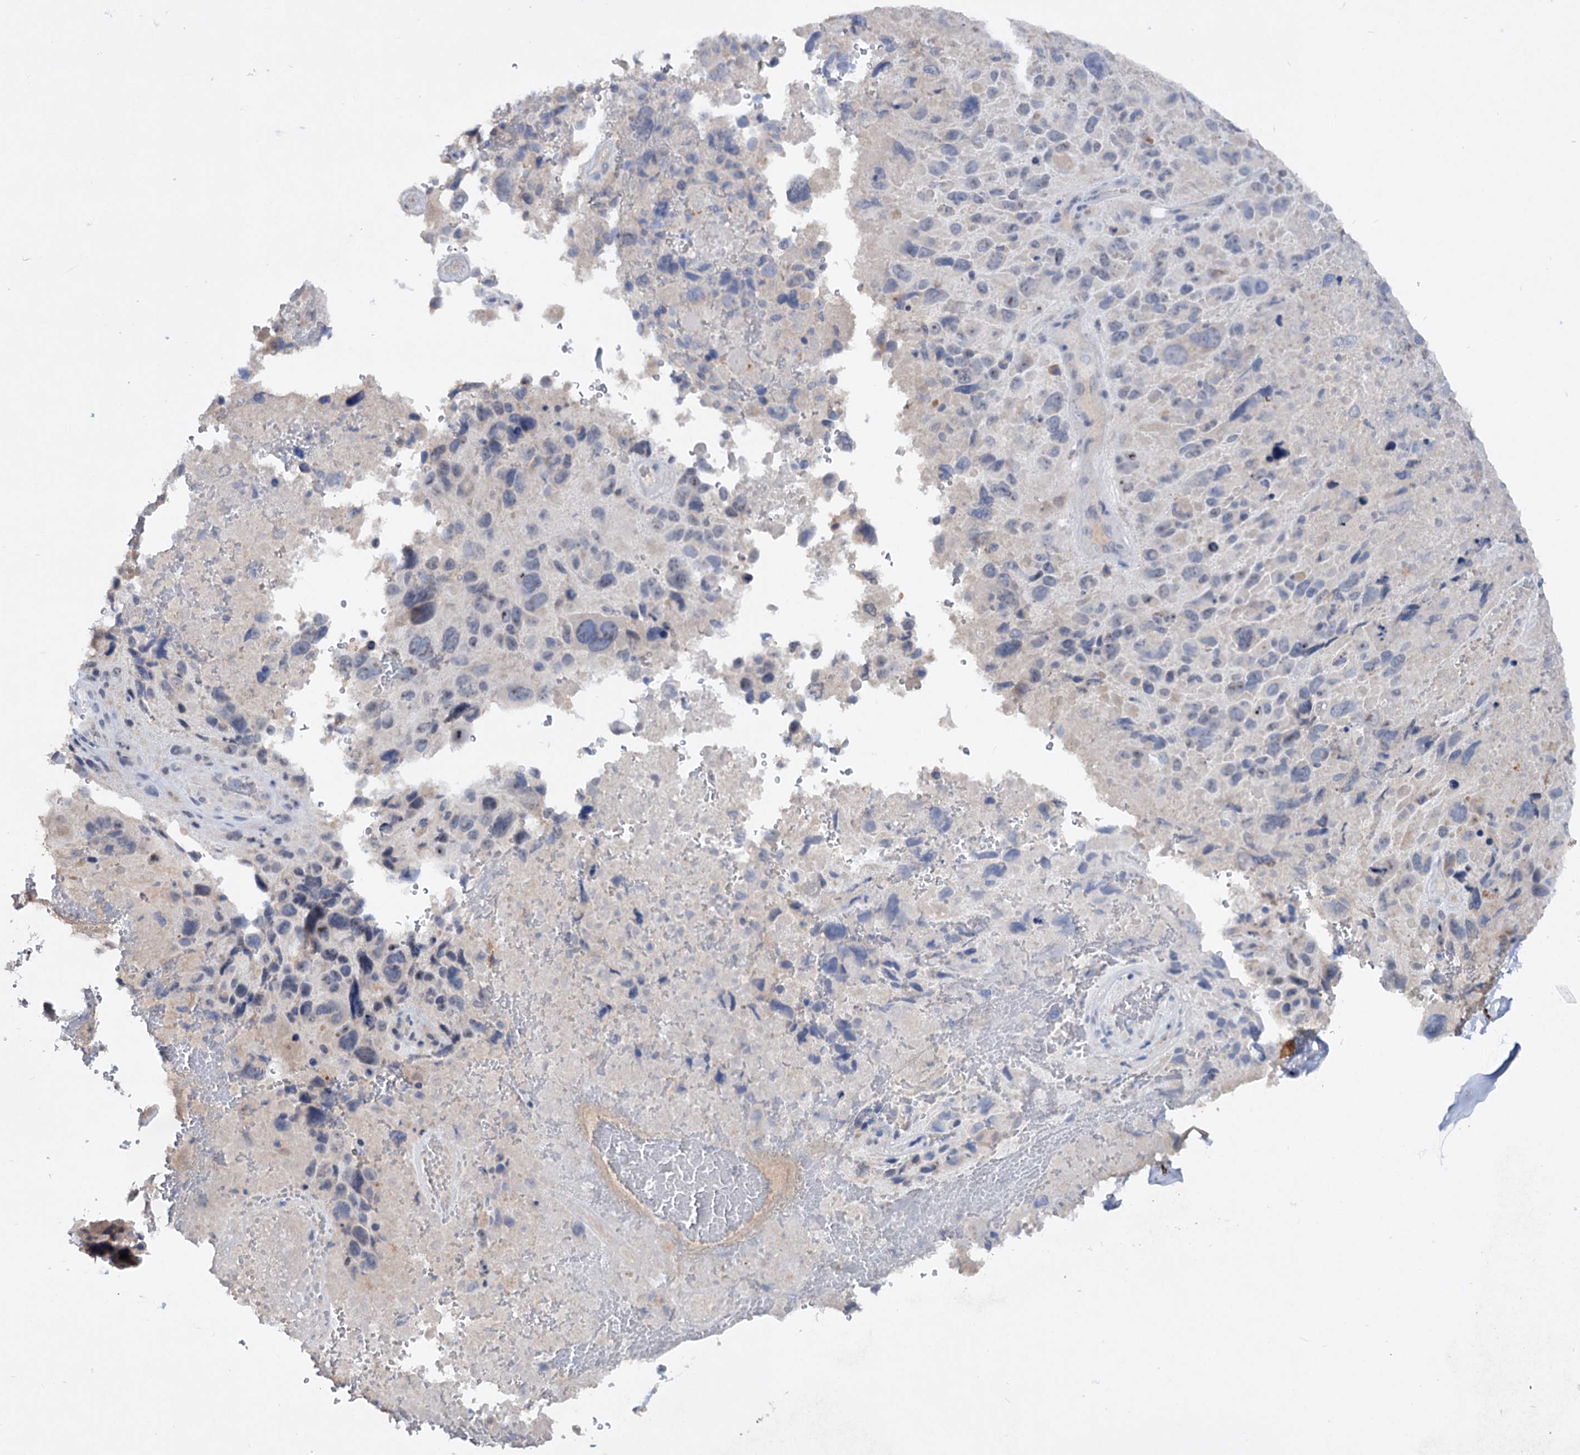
{"staining": {"intensity": "negative", "quantity": "none", "location": "cytoplasmic/membranous"}, "tissue": "lung cancer", "cell_type": "Tumor cells", "image_type": "cancer", "snomed": [{"axis": "morphology", "description": "Adenocarcinoma, NOS"}, {"axis": "topography", "description": "Lung"}], "caption": "Immunohistochemical staining of human adenocarcinoma (lung) exhibits no significant staining in tumor cells.", "gene": "ATP4A", "patient": {"sex": "male", "age": 67}}